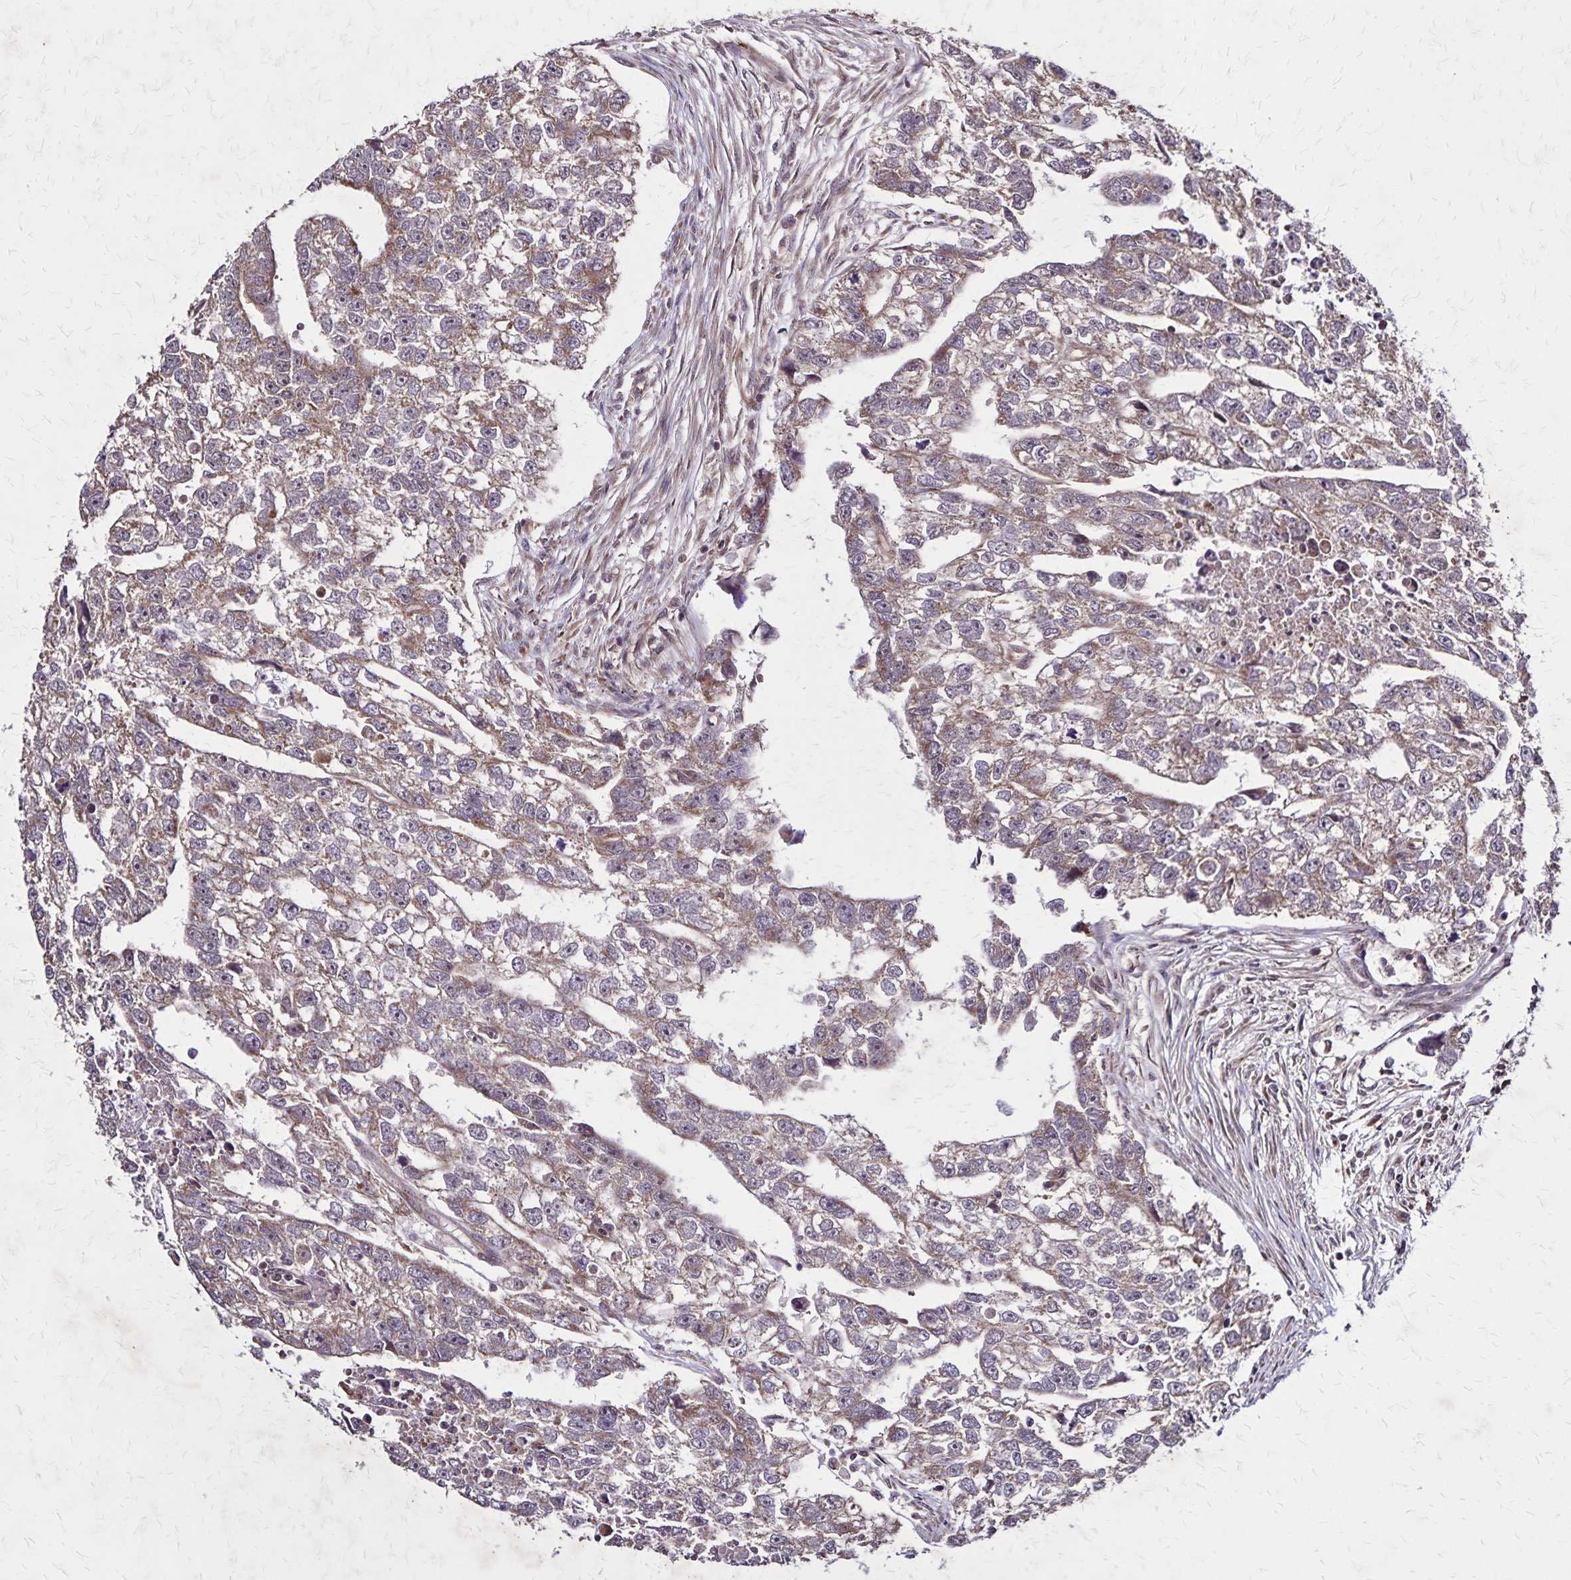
{"staining": {"intensity": "moderate", "quantity": ">75%", "location": "cytoplasmic/membranous"}, "tissue": "testis cancer", "cell_type": "Tumor cells", "image_type": "cancer", "snomed": [{"axis": "morphology", "description": "Carcinoma, Embryonal, NOS"}, {"axis": "morphology", "description": "Teratoma, malignant, NOS"}, {"axis": "topography", "description": "Testis"}], "caption": "Human embryonal carcinoma (testis) stained for a protein (brown) exhibits moderate cytoplasmic/membranous positive positivity in approximately >75% of tumor cells.", "gene": "NFS1", "patient": {"sex": "male", "age": 44}}